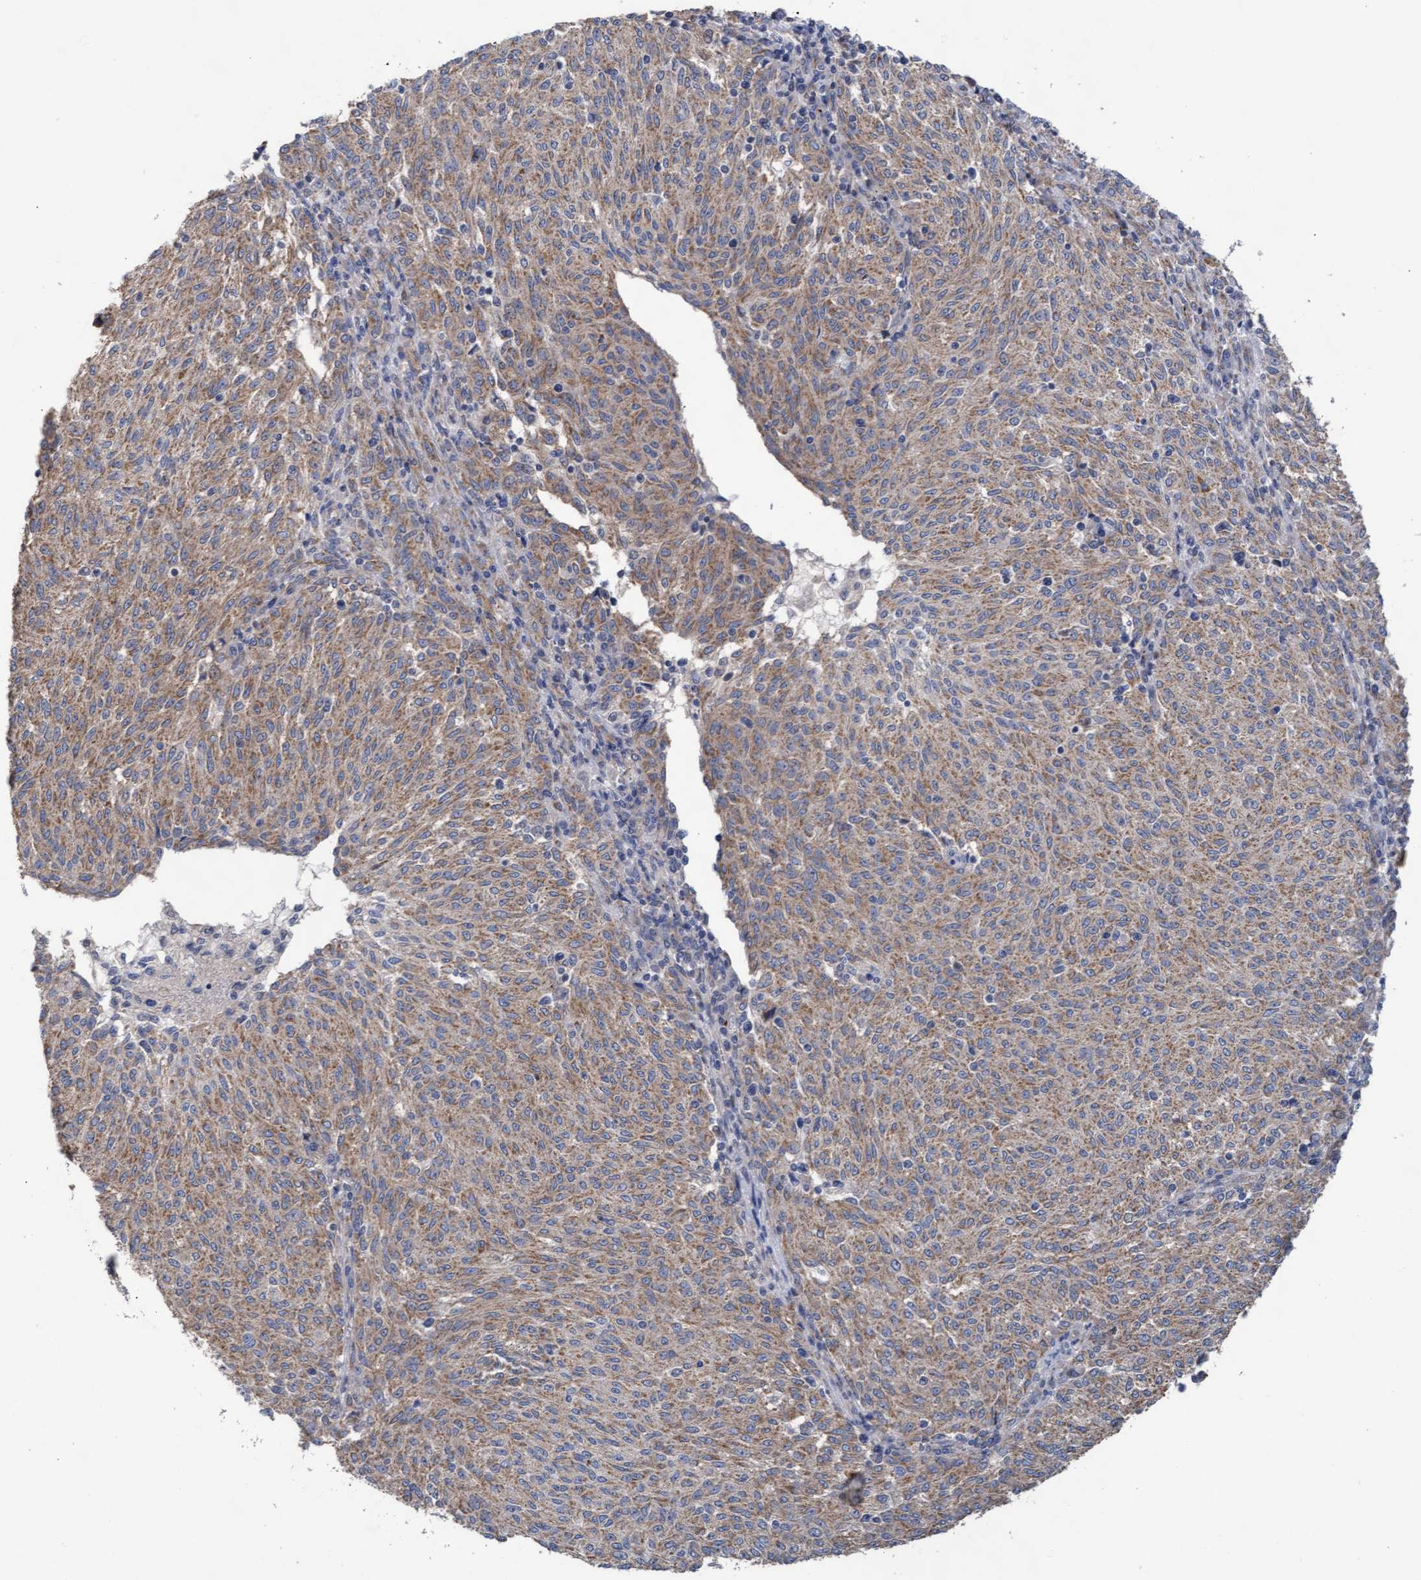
{"staining": {"intensity": "weak", "quantity": ">75%", "location": "cytoplasmic/membranous"}, "tissue": "melanoma", "cell_type": "Tumor cells", "image_type": "cancer", "snomed": [{"axis": "morphology", "description": "Malignant melanoma, NOS"}, {"axis": "topography", "description": "Skin"}], "caption": "Tumor cells exhibit low levels of weak cytoplasmic/membranous positivity in approximately >75% of cells in human melanoma.", "gene": "MRPL38", "patient": {"sex": "female", "age": 72}}